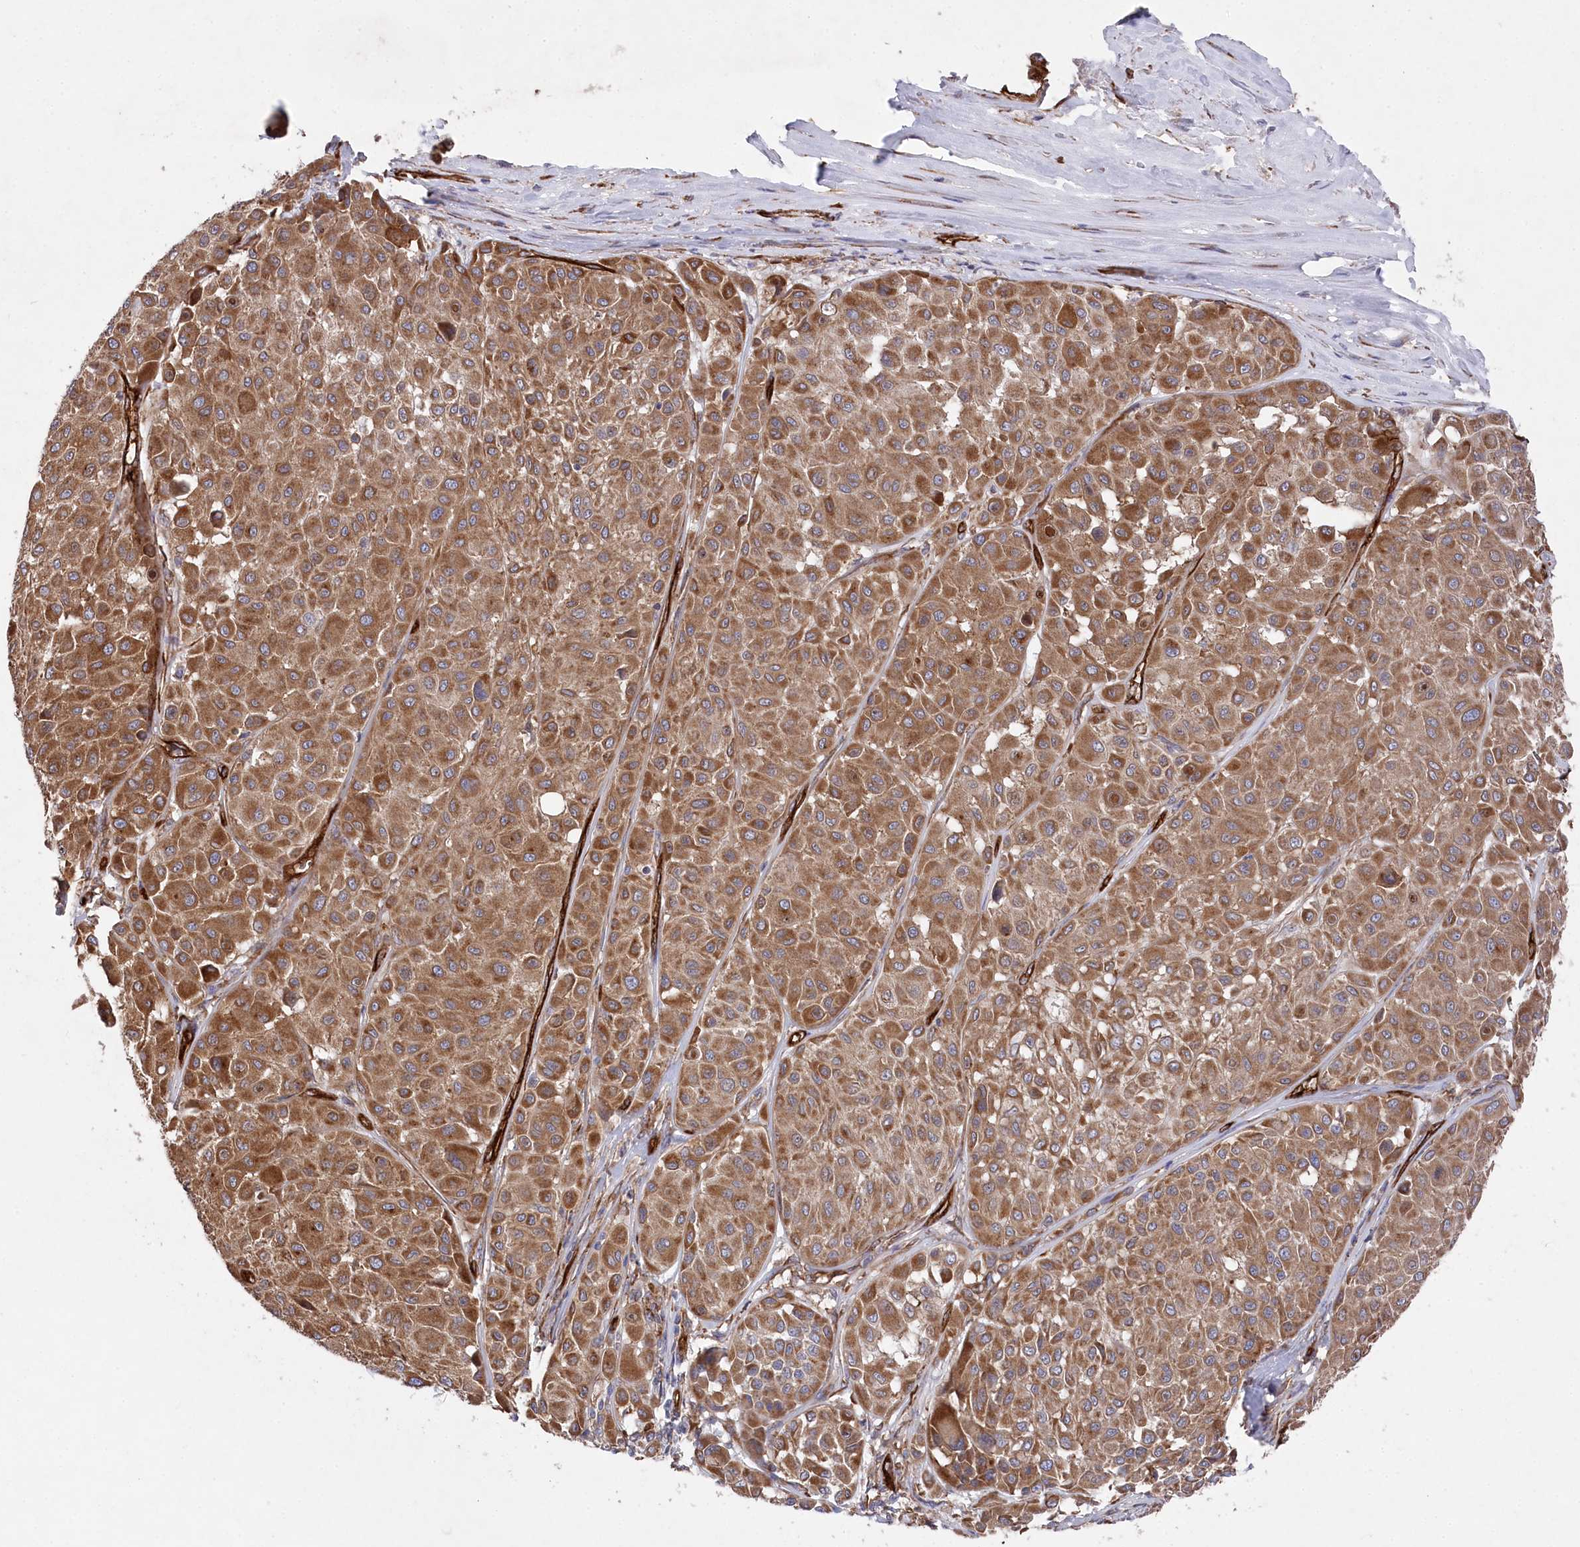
{"staining": {"intensity": "moderate", "quantity": ">75%", "location": "cytoplasmic/membranous"}, "tissue": "melanoma", "cell_type": "Tumor cells", "image_type": "cancer", "snomed": [{"axis": "morphology", "description": "Malignant melanoma, Metastatic site"}, {"axis": "topography", "description": "Soft tissue"}], "caption": "Protein expression by immunohistochemistry (IHC) demonstrates moderate cytoplasmic/membranous staining in about >75% of tumor cells in malignant melanoma (metastatic site).", "gene": "MTPAP", "patient": {"sex": "male", "age": 41}}